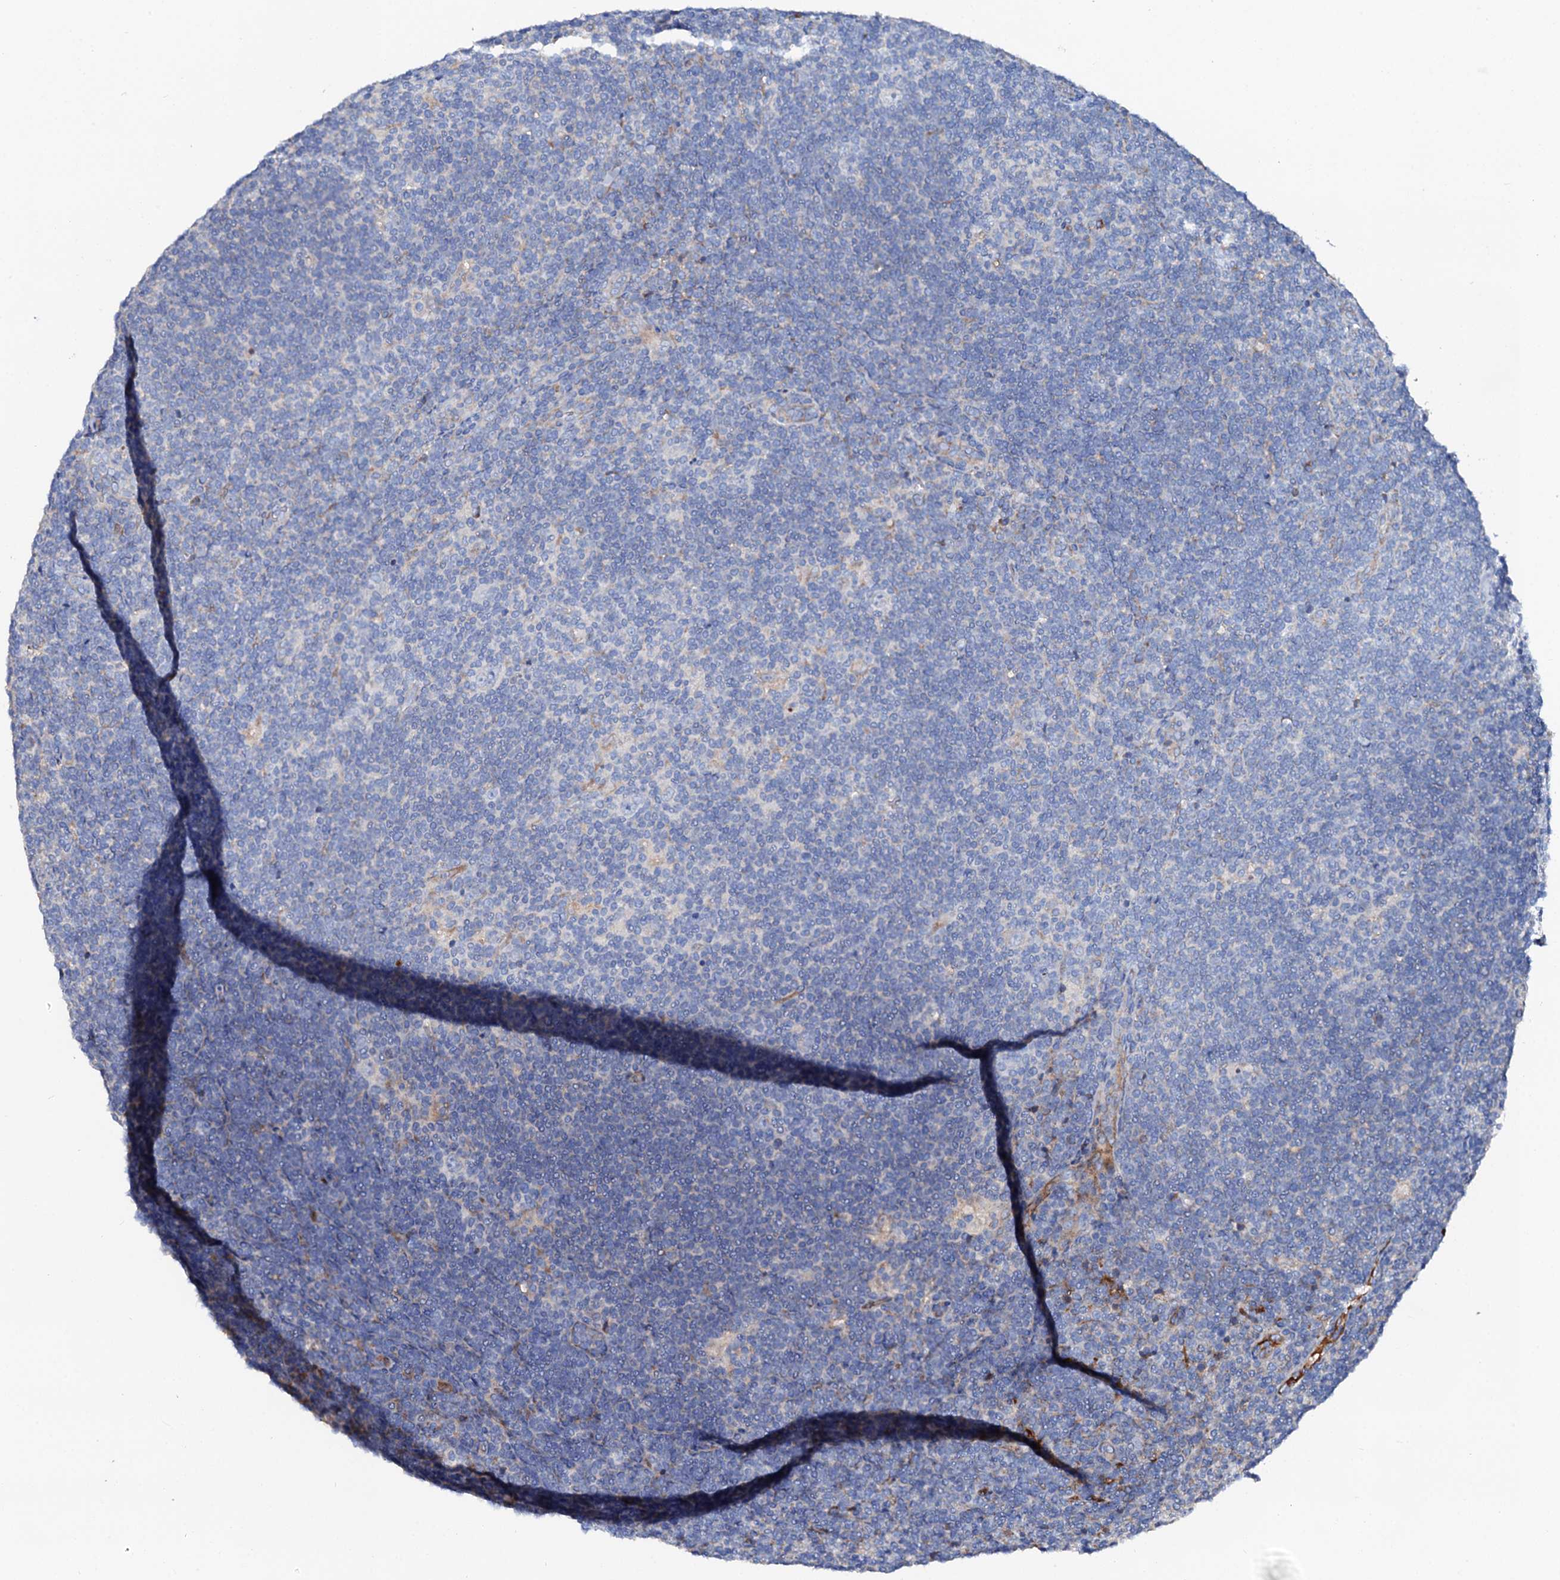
{"staining": {"intensity": "negative", "quantity": "none", "location": "none"}, "tissue": "lymphoma", "cell_type": "Tumor cells", "image_type": "cancer", "snomed": [{"axis": "morphology", "description": "Hodgkin's disease, NOS"}, {"axis": "topography", "description": "Lymph node"}], "caption": "High power microscopy photomicrograph of an immunohistochemistry (IHC) photomicrograph of Hodgkin's disease, revealing no significant staining in tumor cells. (Stains: DAB immunohistochemistry (IHC) with hematoxylin counter stain, Microscopy: brightfield microscopy at high magnification).", "gene": "SLC10A7", "patient": {"sex": "female", "age": 57}}